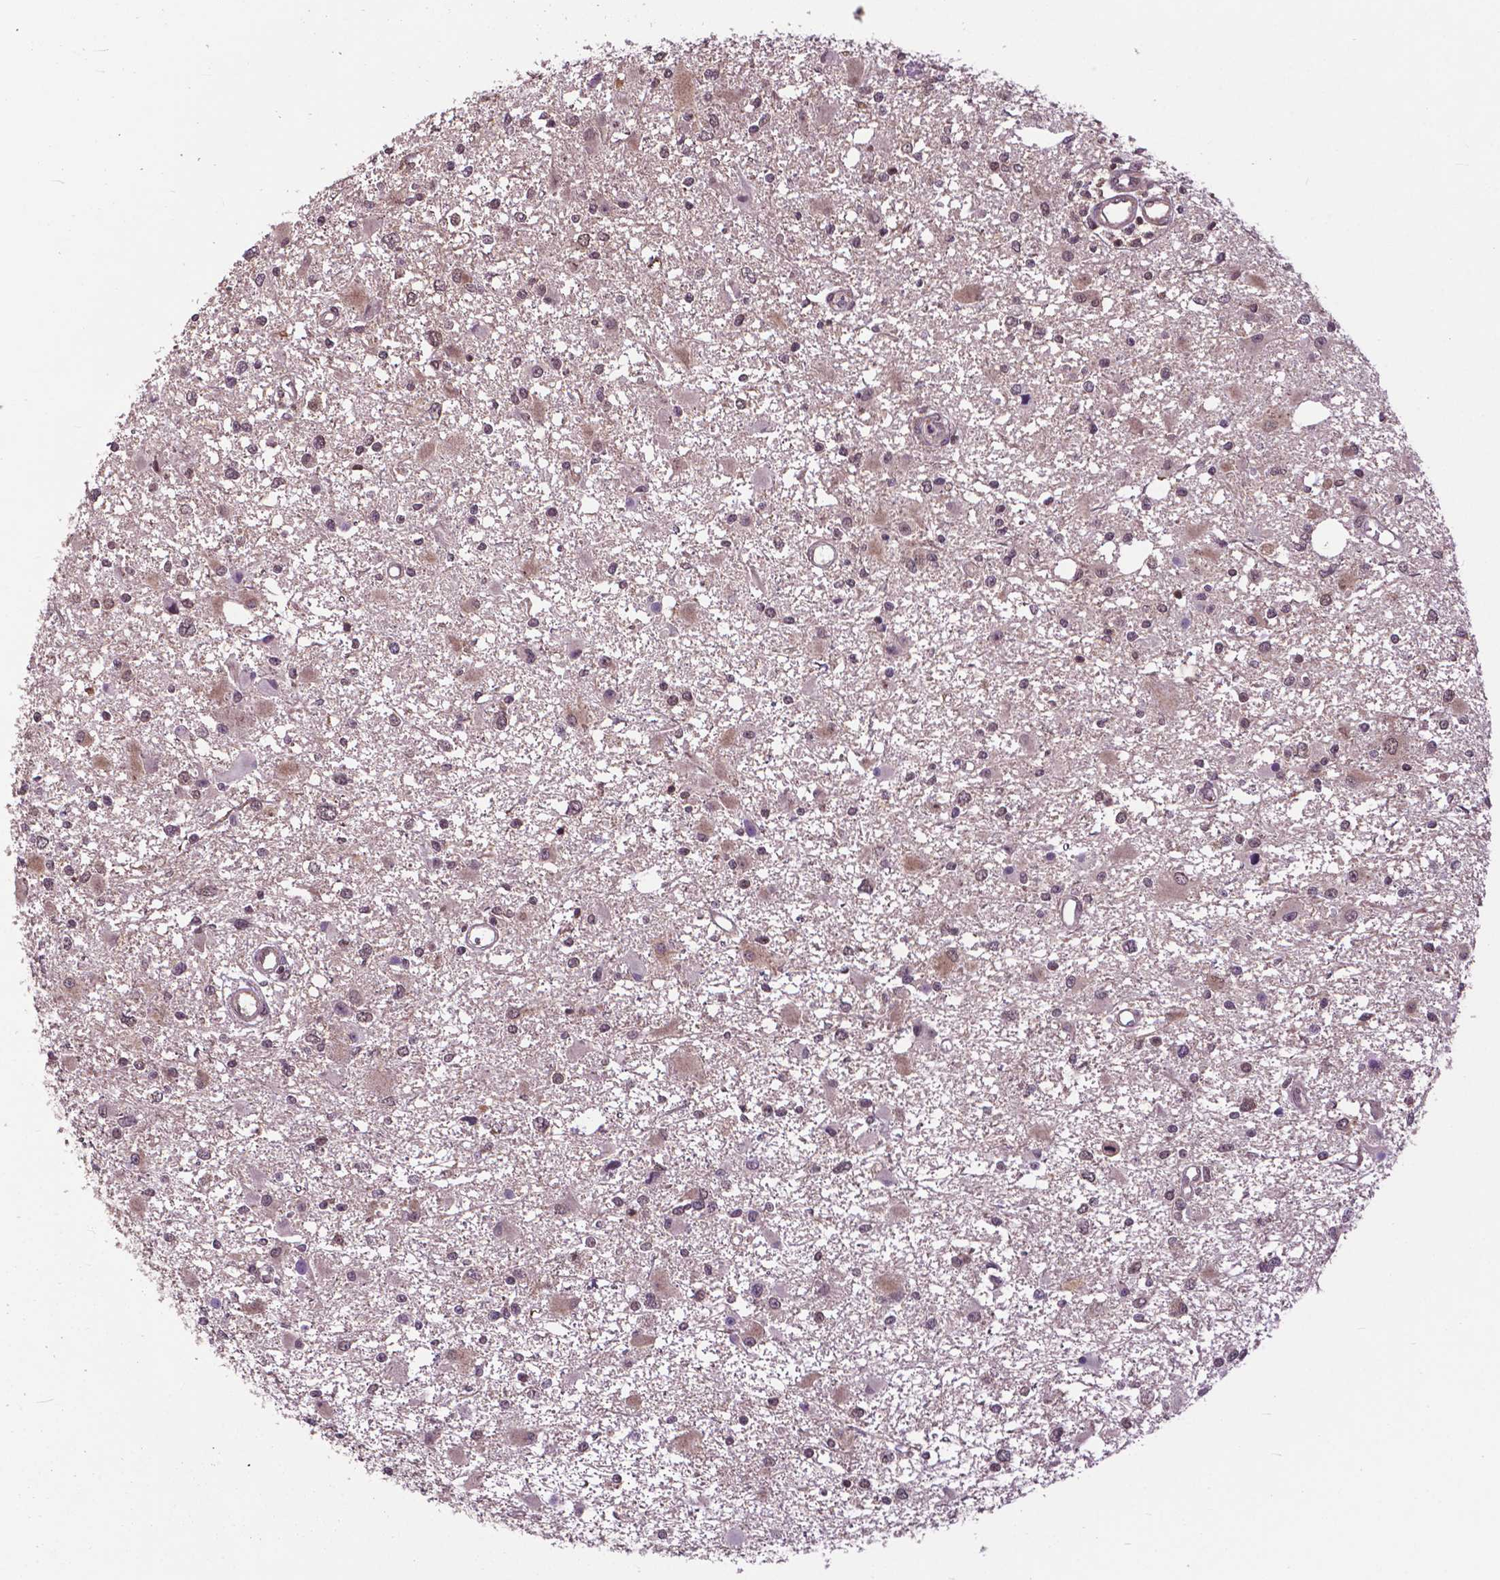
{"staining": {"intensity": "moderate", "quantity": "25%-75%", "location": "nuclear"}, "tissue": "glioma", "cell_type": "Tumor cells", "image_type": "cancer", "snomed": [{"axis": "morphology", "description": "Glioma, malignant, High grade"}, {"axis": "topography", "description": "Brain"}], "caption": "This is a micrograph of IHC staining of glioma, which shows moderate staining in the nuclear of tumor cells.", "gene": "OTUB1", "patient": {"sex": "male", "age": 54}}